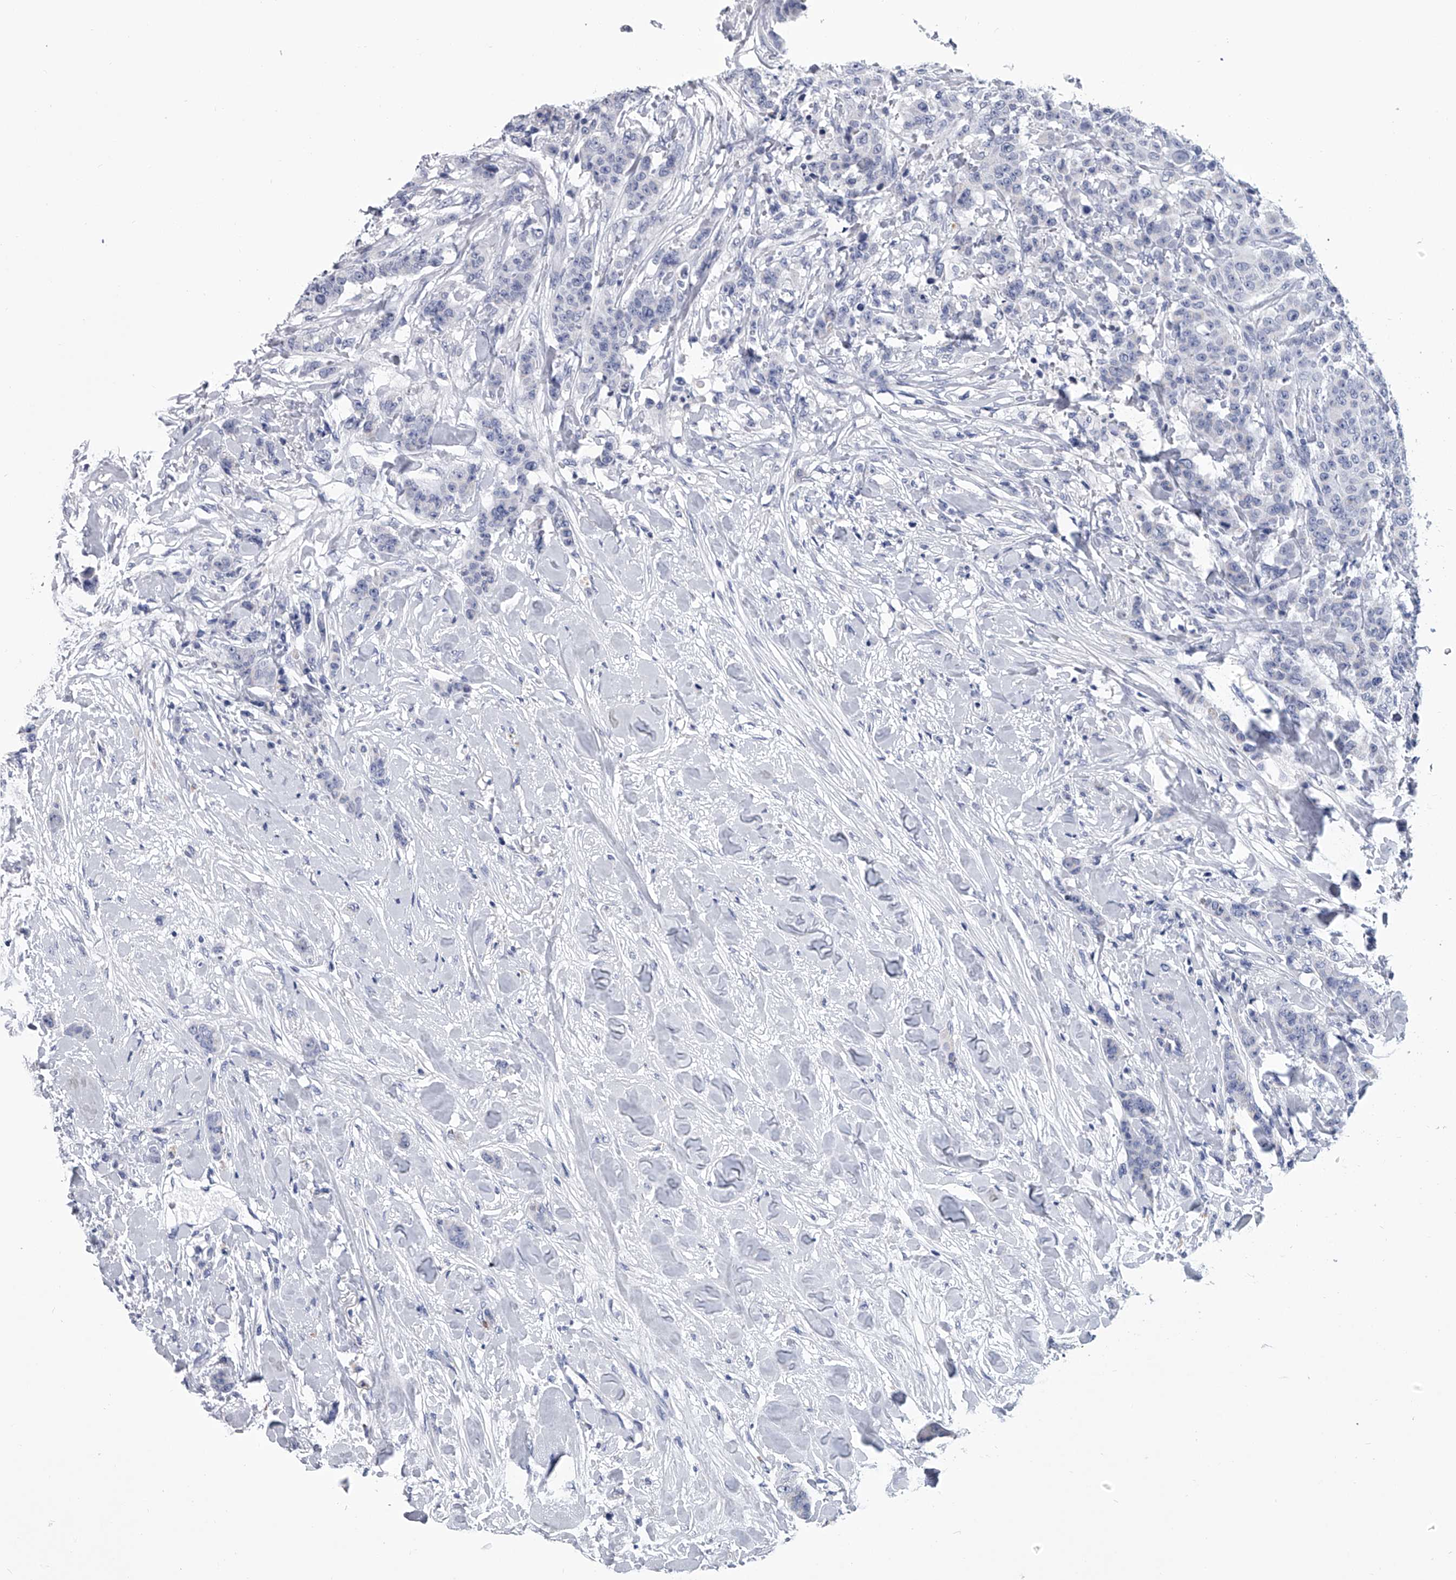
{"staining": {"intensity": "negative", "quantity": "none", "location": "none"}, "tissue": "breast cancer", "cell_type": "Tumor cells", "image_type": "cancer", "snomed": [{"axis": "morphology", "description": "Duct carcinoma"}, {"axis": "topography", "description": "Breast"}], "caption": "Breast cancer (infiltrating ductal carcinoma) was stained to show a protein in brown. There is no significant expression in tumor cells.", "gene": "TRIM8", "patient": {"sex": "female", "age": 40}}